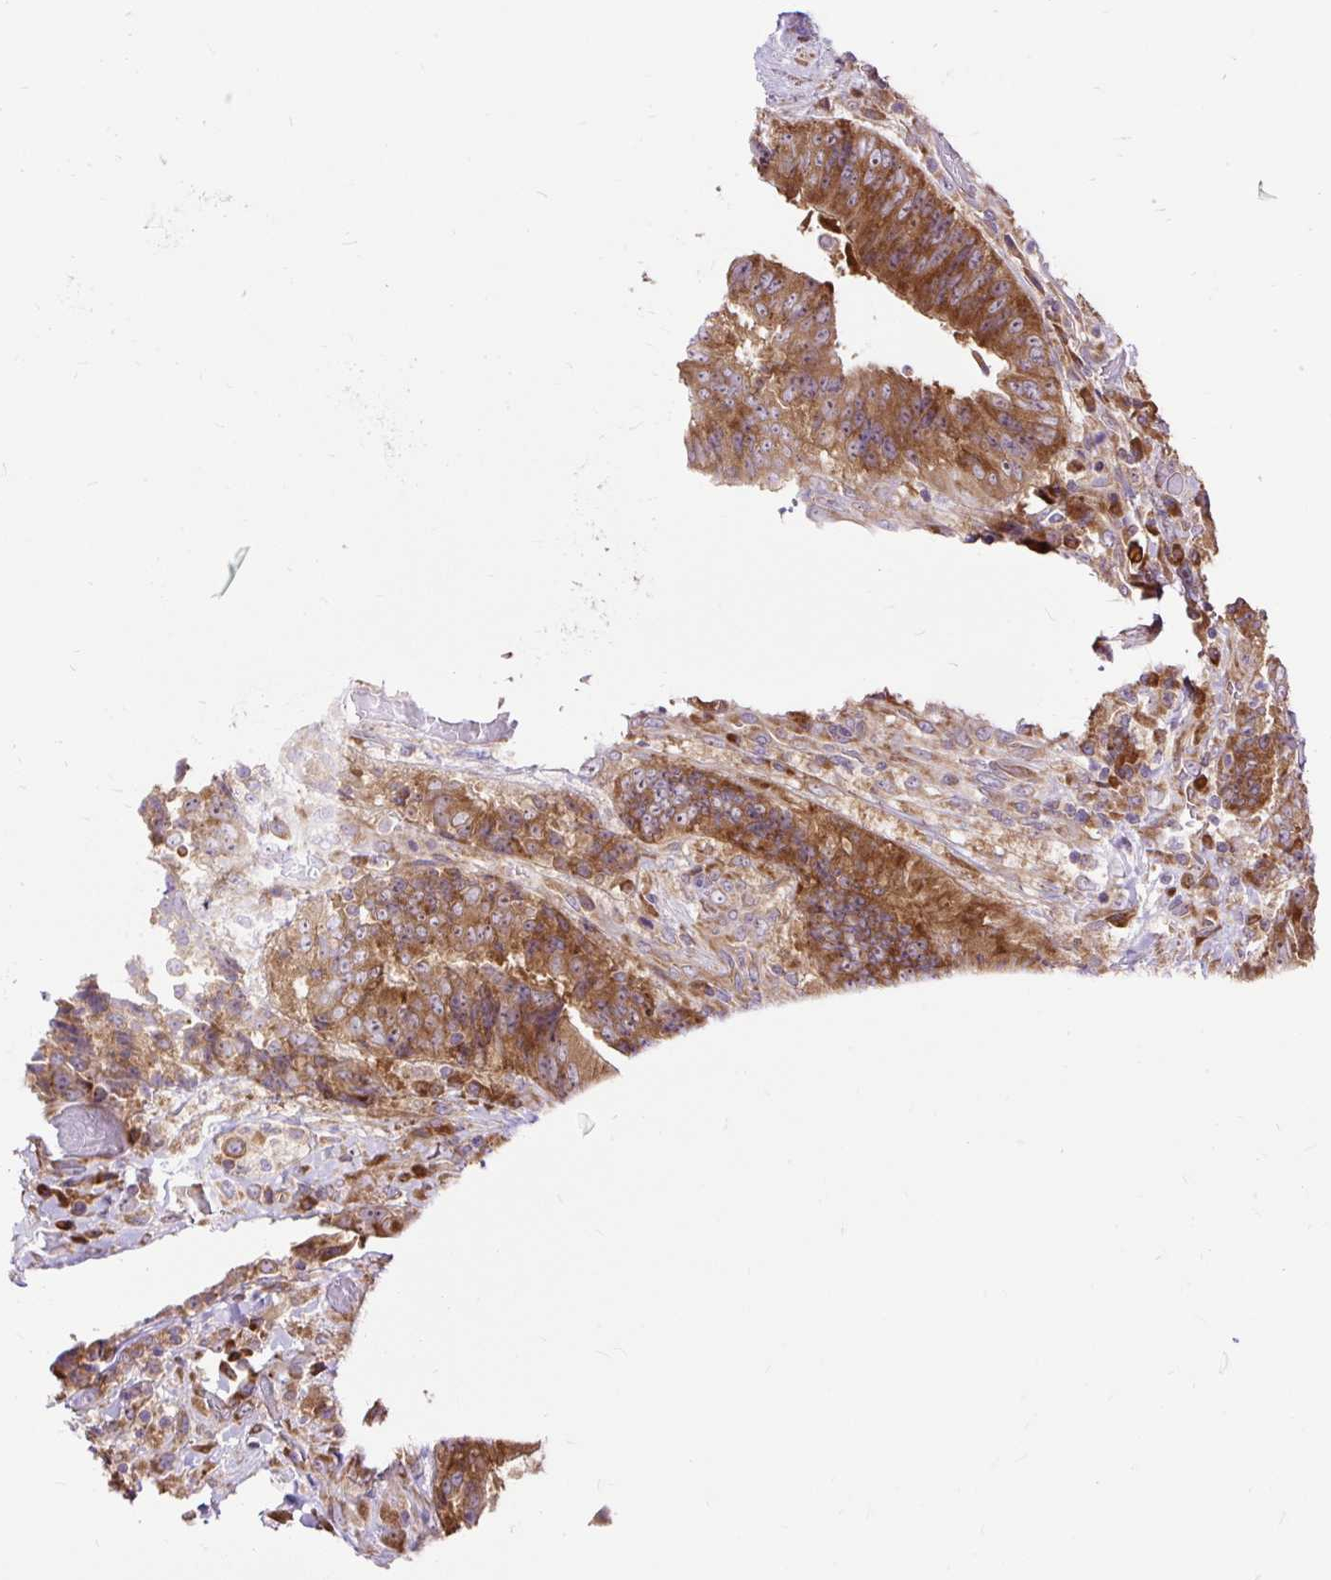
{"staining": {"intensity": "strong", "quantity": ">75%", "location": "cytoplasmic/membranous"}, "tissue": "colorectal cancer", "cell_type": "Tumor cells", "image_type": "cancer", "snomed": [{"axis": "morphology", "description": "Adenocarcinoma, NOS"}, {"axis": "topography", "description": "Rectum"}], "caption": "The histopathology image exhibits immunohistochemical staining of colorectal cancer (adenocarcinoma). There is strong cytoplasmic/membranous expression is identified in about >75% of tumor cells. (DAB = brown stain, brightfield microscopy at high magnification).", "gene": "RPS5", "patient": {"sex": "male", "age": 72}}